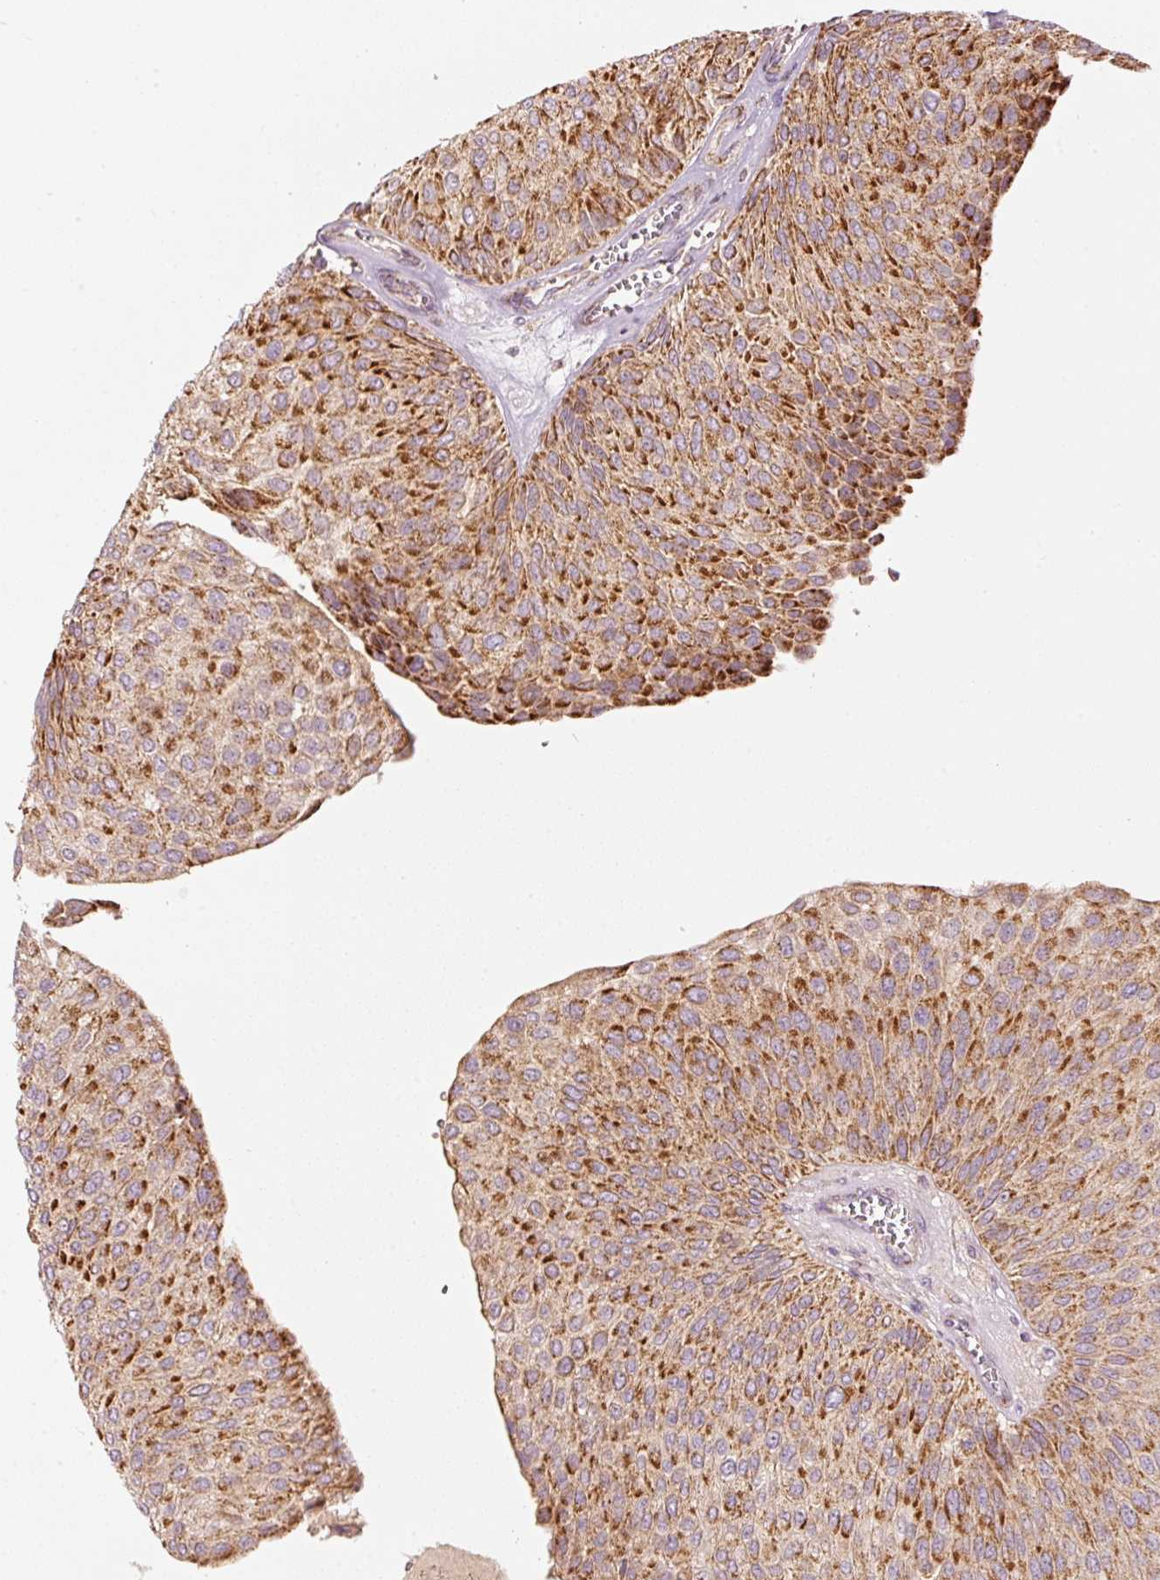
{"staining": {"intensity": "strong", "quantity": ">75%", "location": "cytoplasmic/membranous"}, "tissue": "urothelial cancer", "cell_type": "Tumor cells", "image_type": "cancer", "snomed": [{"axis": "morphology", "description": "Urothelial carcinoma, NOS"}, {"axis": "topography", "description": "Urinary bladder"}], "caption": "Protein positivity by immunohistochemistry shows strong cytoplasmic/membranous expression in approximately >75% of tumor cells in urothelial cancer.", "gene": "C17orf98", "patient": {"sex": "male", "age": 67}}